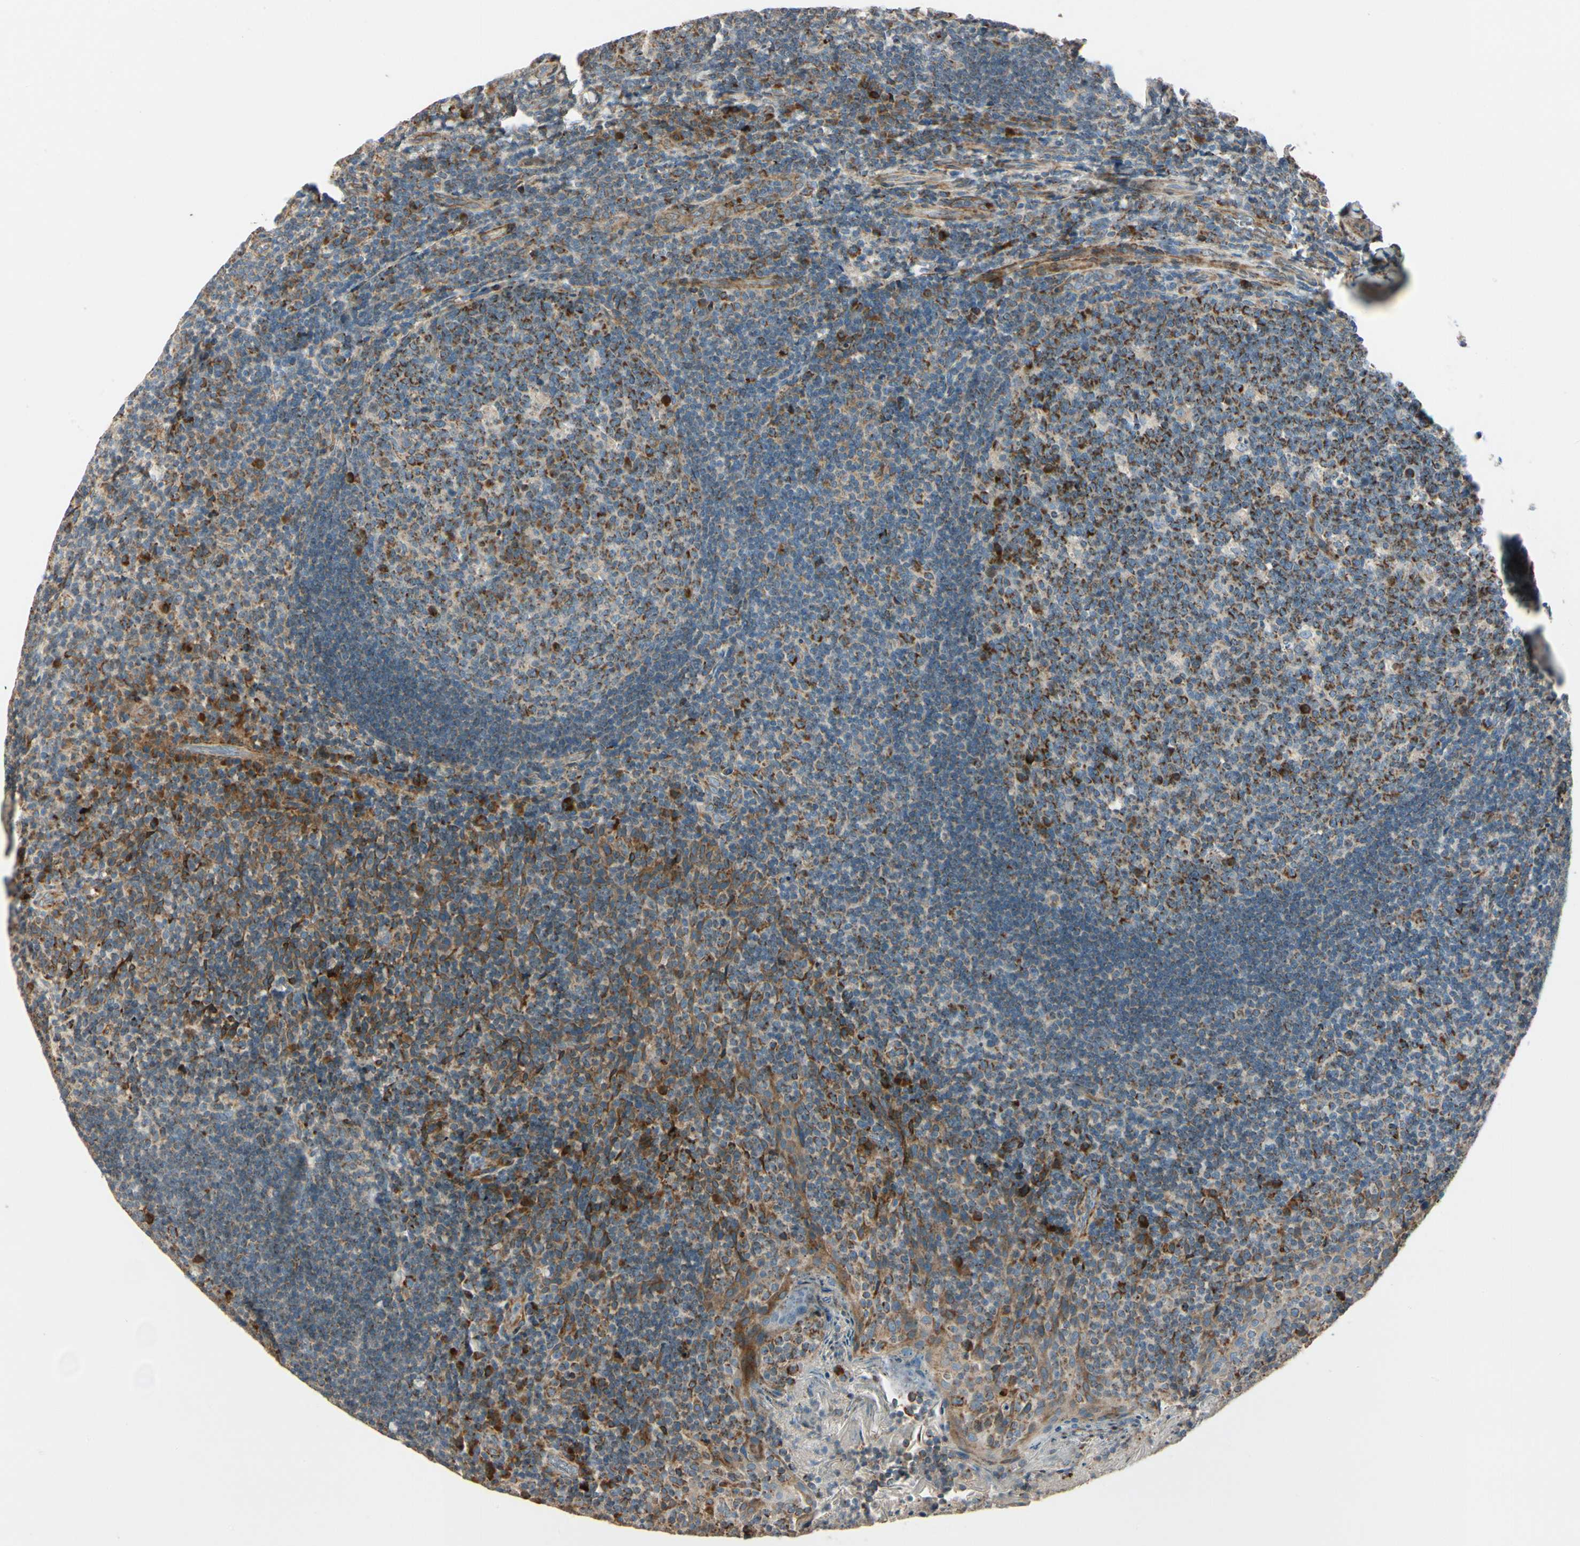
{"staining": {"intensity": "moderate", "quantity": ">75%", "location": "cytoplasmic/membranous"}, "tissue": "tonsil", "cell_type": "Germinal center cells", "image_type": "normal", "snomed": [{"axis": "morphology", "description": "Normal tissue, NOS"}, {"axis": "topography", "description": "Tonsil"}], "caption": "The photomicrograph reveals immunohistochemical staining of normal tonsil. There is moderate cytoplasmic/membranous positivity is present in approximately >75% of germinal center cells.", "gene": "MRPL9", "patient": {"sex": "male", "age": 17}}